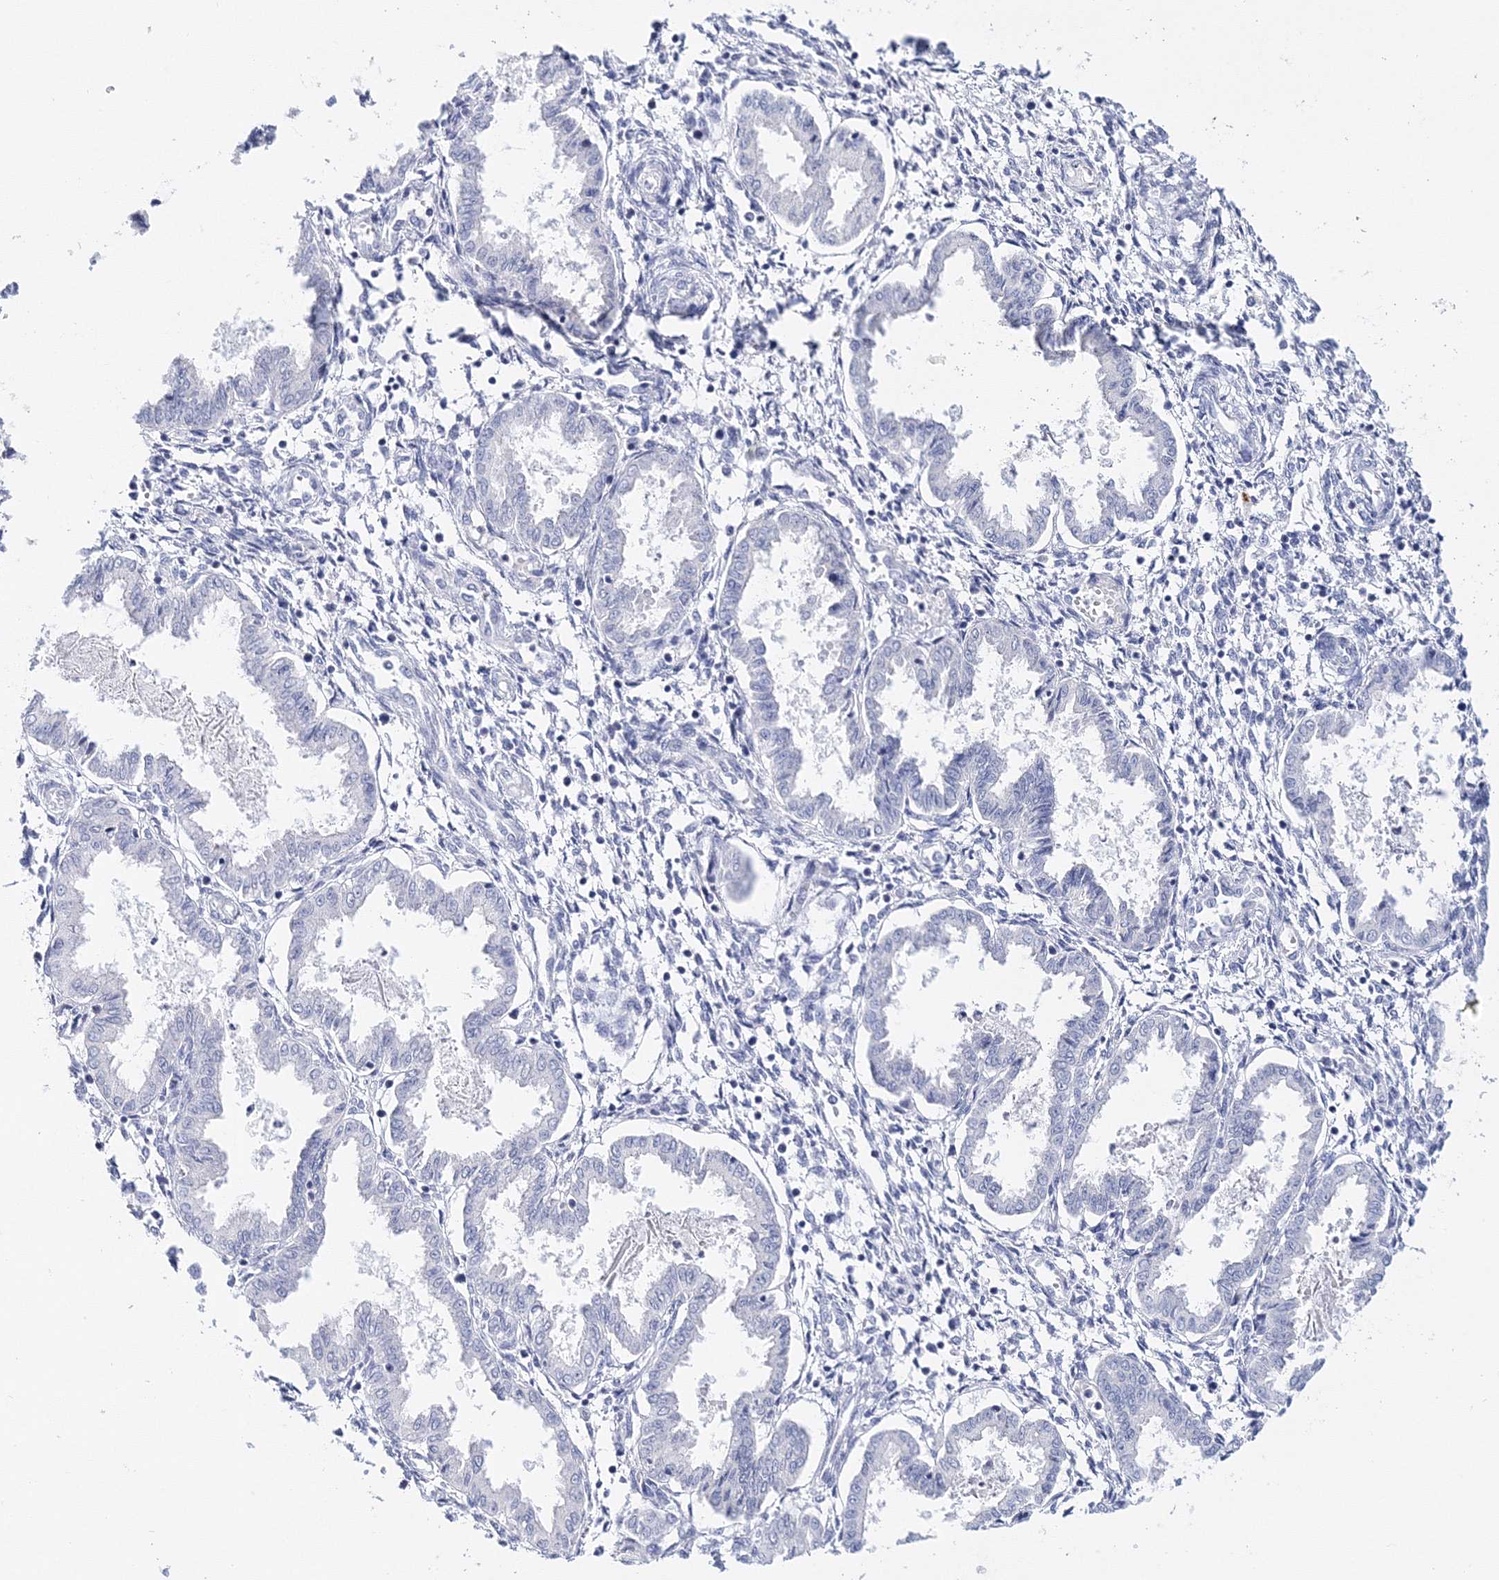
{"staining": {"intensity": "negative", "quantity": "none", "location": "none"}, "tissue": "endometrium", "cell_type": "Cells in endometrial stroma", "image_type": "normal", "snomed": [{"axis": "morphology", "description": "Normal tissue, NOS"}, {"axis": "topography", "description": "Endometrium"}], "caption": "Immunohistochemistry image of benign human endometrium stained for a protein (brown), which exhibits no staining in cells in endometrial stroma.", "gene": "MYOZ2", "patient": {"sex": "female", "age": 33}}